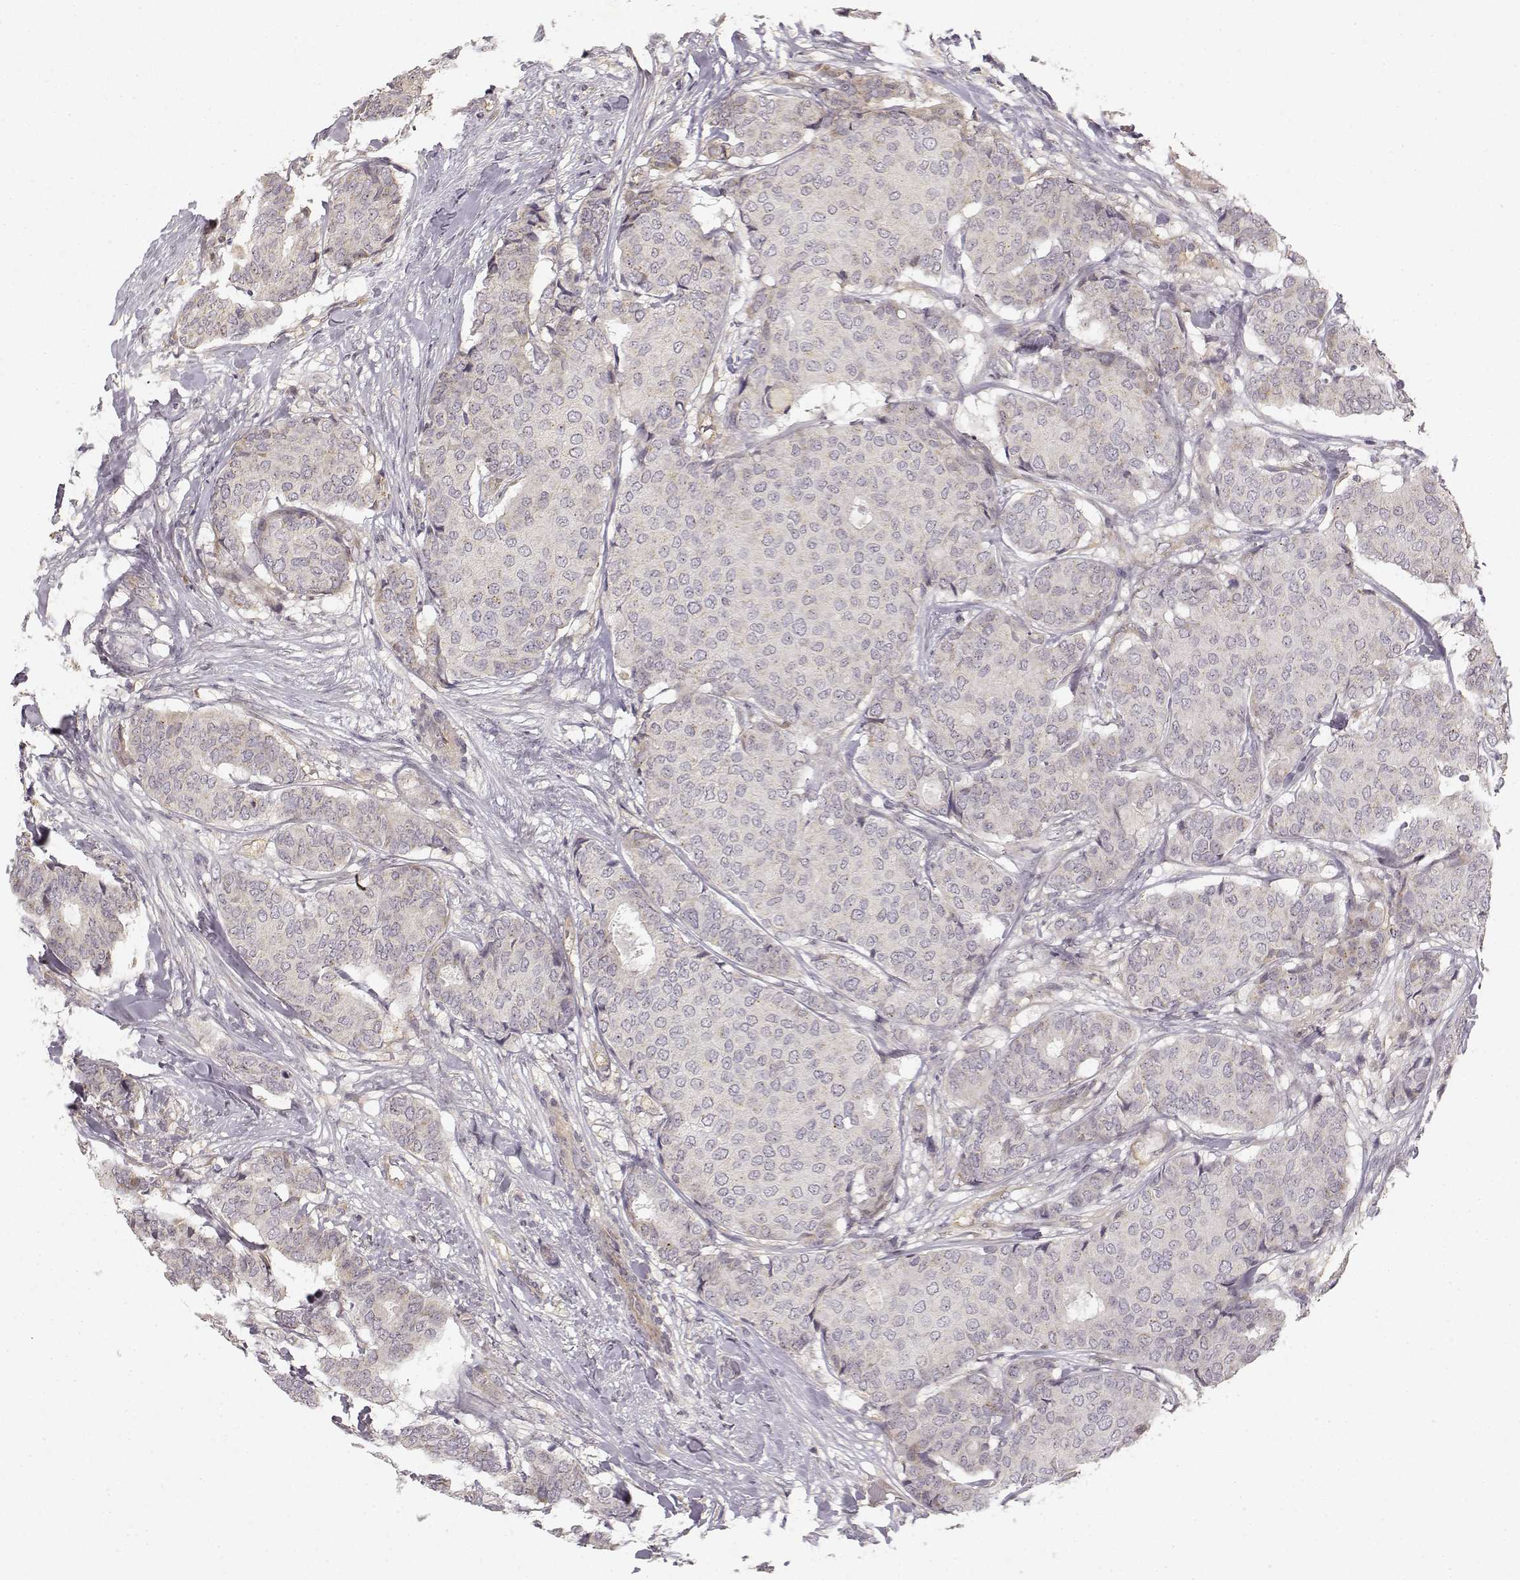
{"staining": {"intensity": "negative", "quantity": "none", "location": "none"}, "tissue": "breast cancer", "cell_type": "Tumor cells", "image_type": "cancer", "snomed": [{"axis": "morphology", "description": "Duct carcinoma"}, {"axis": "topography", "description": "Breast"}], "caption": "DAB (3,3'-diaminobenzidine) immunohistochemical staining of human infiltrating ductal carcinoma (breast) demonstrates no significant staining in tumor cells.", "gene": "MED12L", "patient": {"sex": "female", "age": 75}}